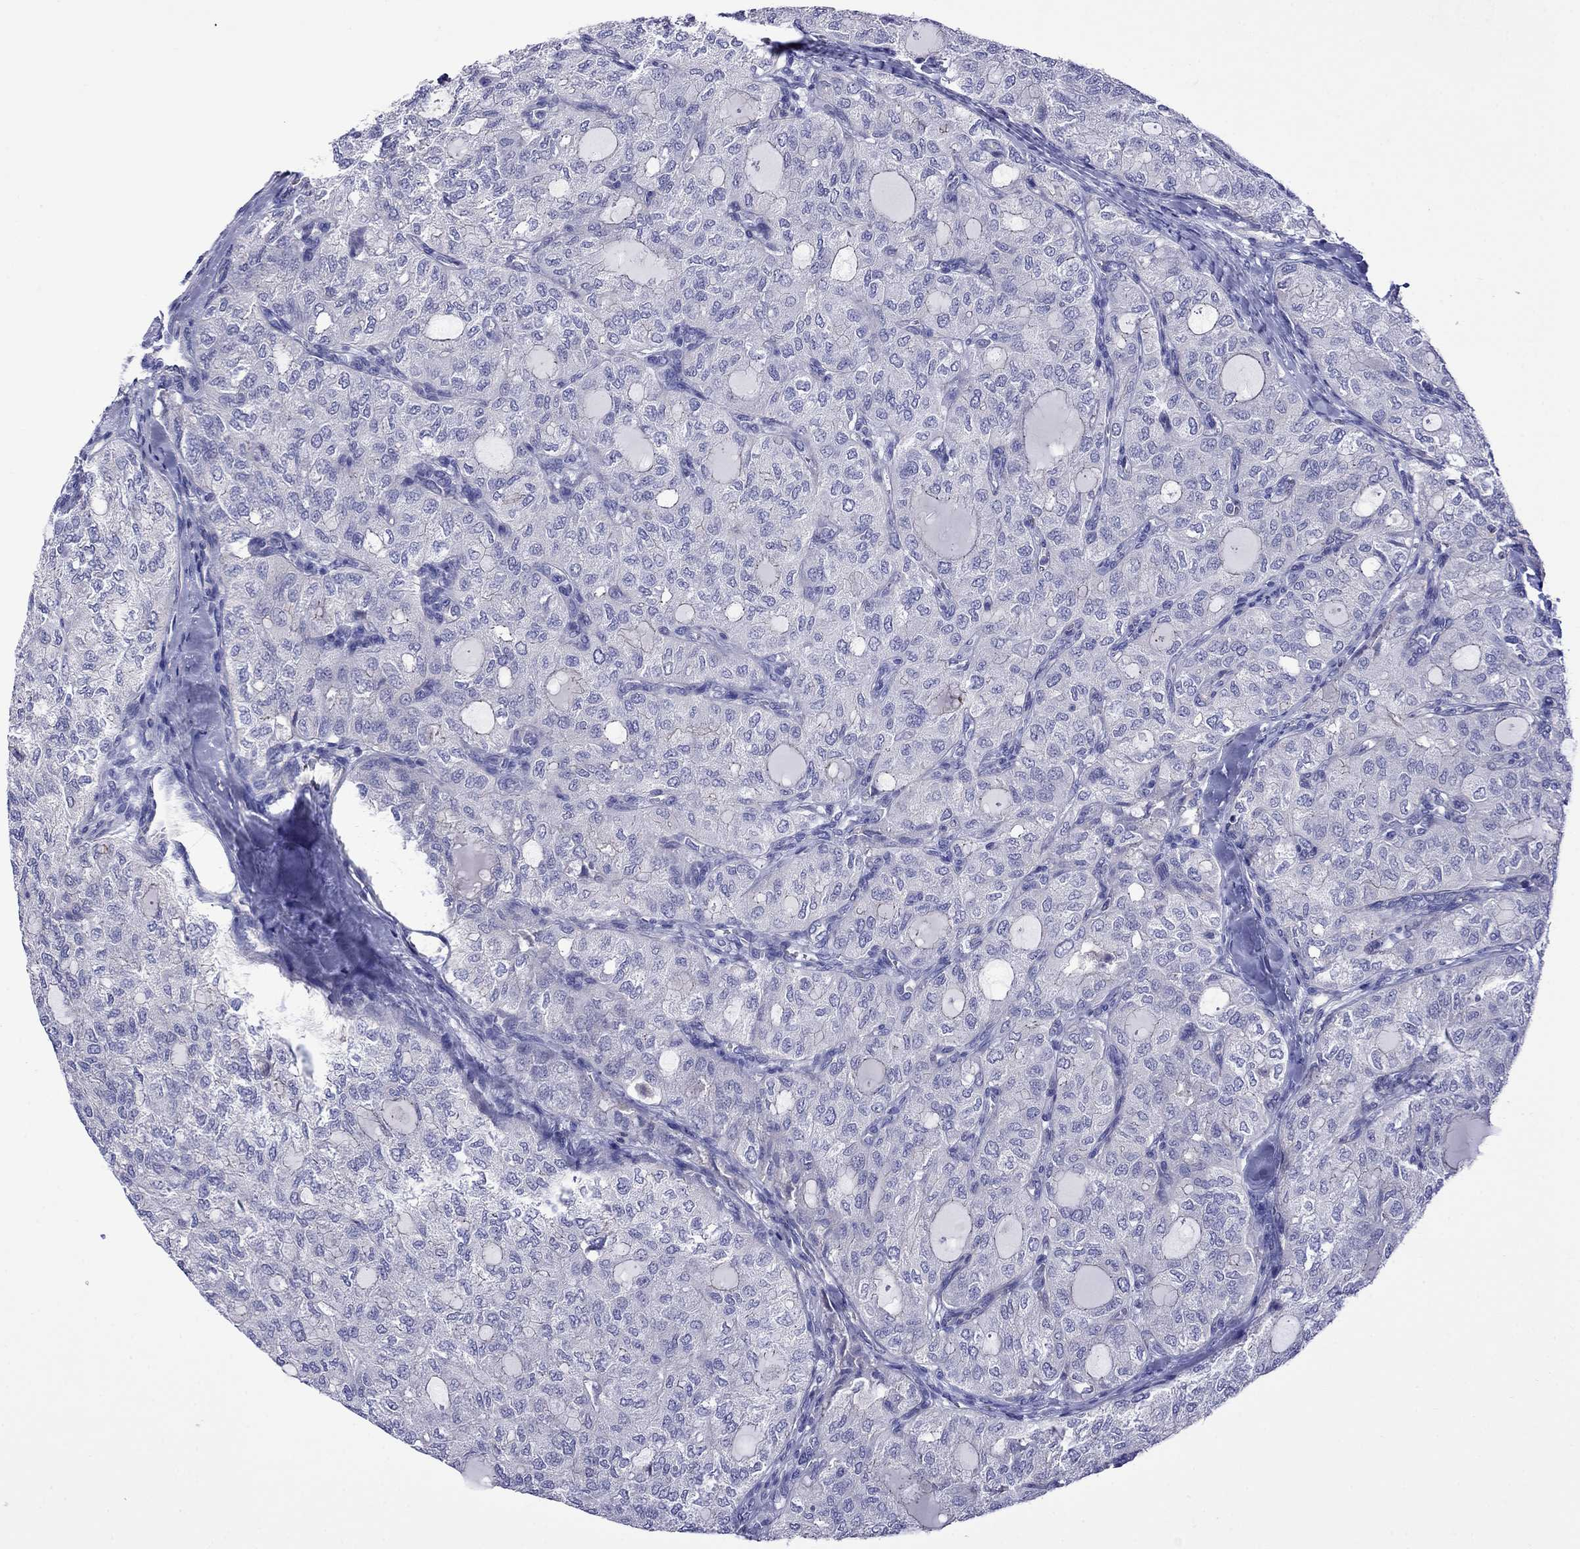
{"staining": {"intensity": "negative", "quantity": "none", "location": "none"}, "tissue": "thyroid cancer", "cell_type": "Tumor cells", "image_type": "cancer", "snomed": [{"axis": "morphology", "description": "Follicular adenoma carcinoma, NOS"}, {"axis": "topography", "description": "Thyroid gland"}], "caption": "Tumor cells are negative for protein expression in human thyroid cancer.", "gene": "STAR", "patient": {"sex": "male", "age": 75}}